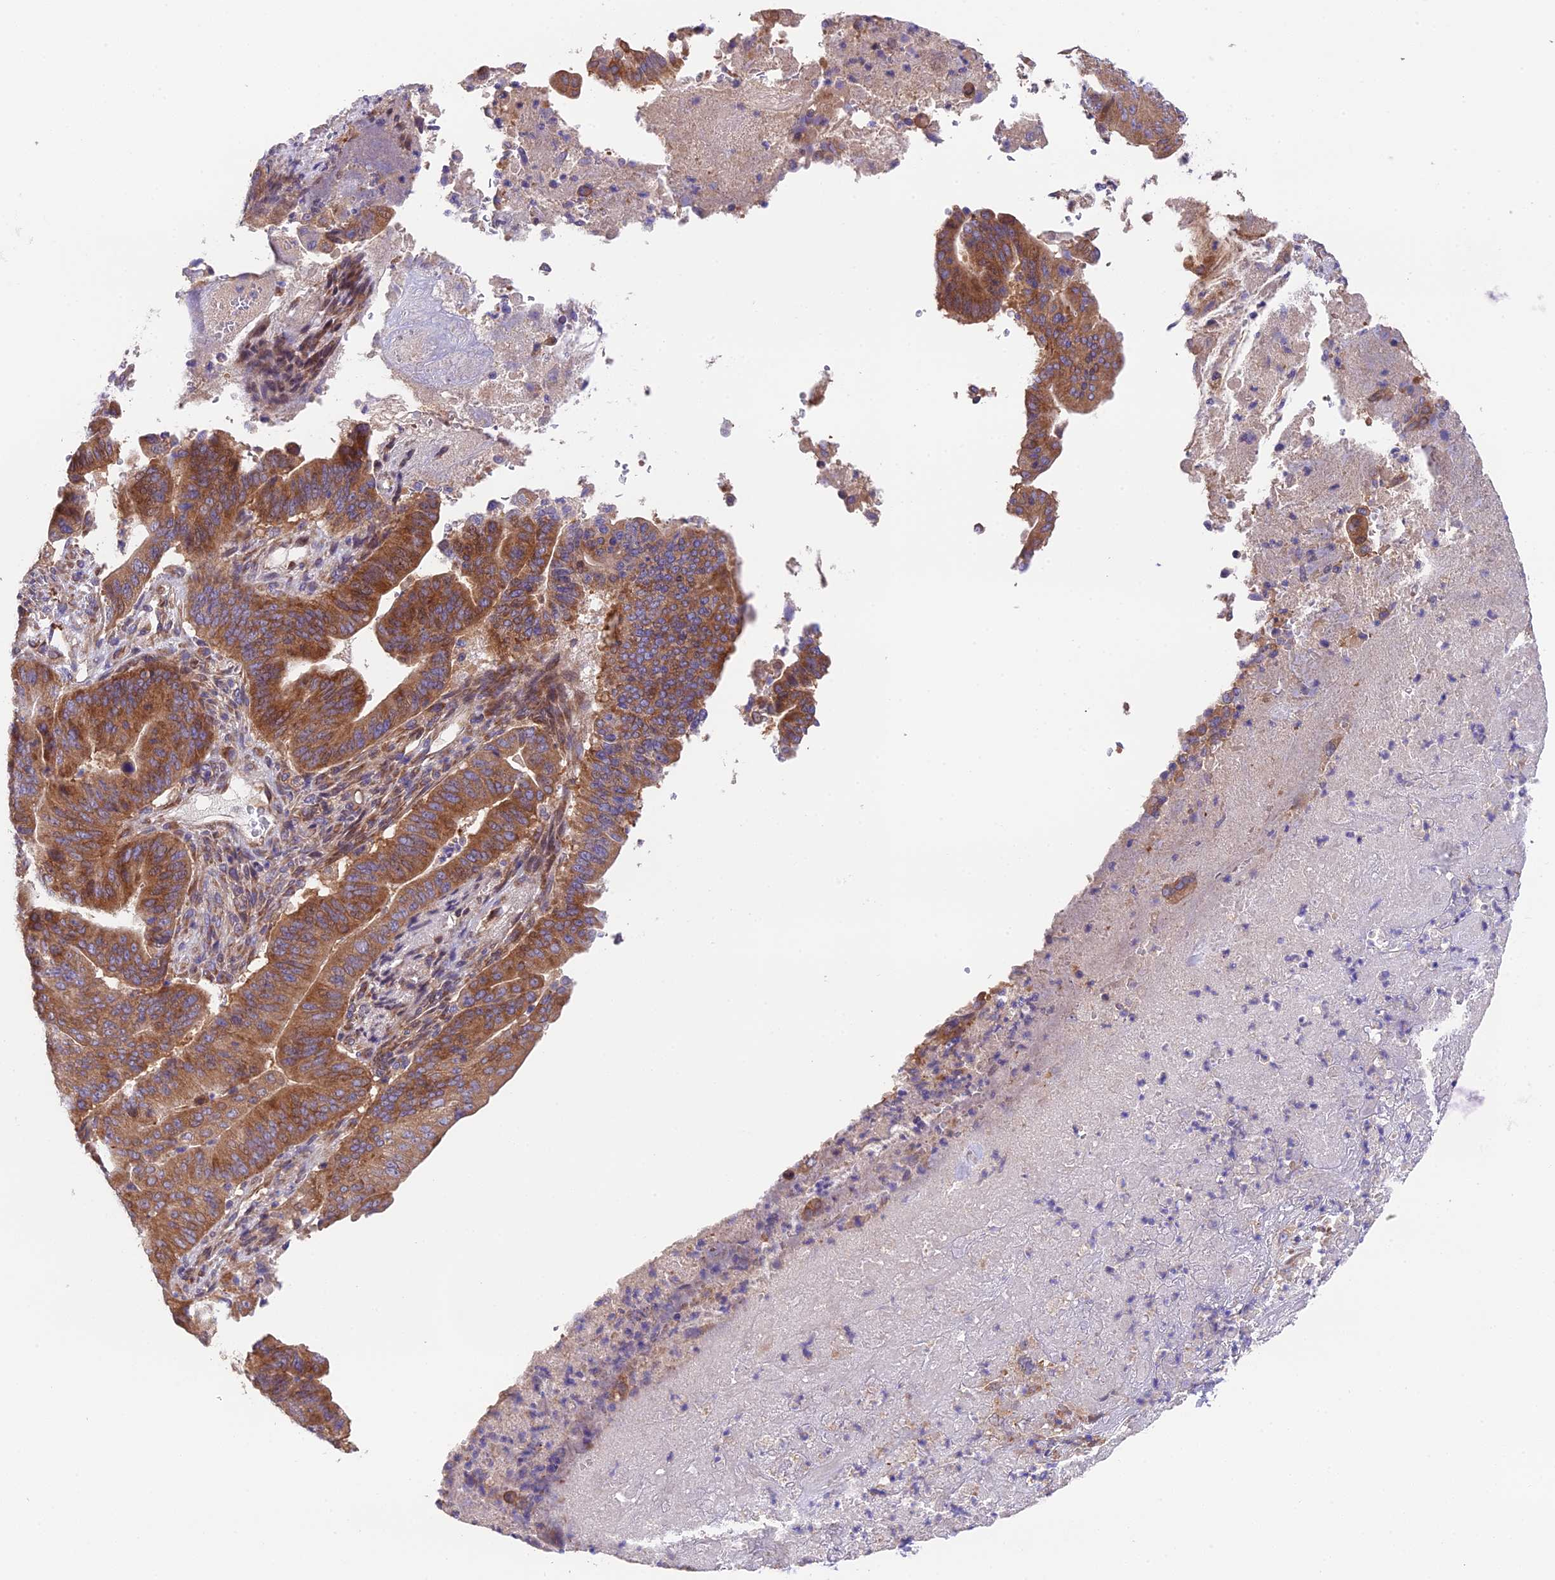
{"staining": {"intensity": "moderate", "quantity": ">75%", "location": "cytoplasmic/membranous"}, "tissue": "pancreatic cancer", "cell_type": "Tumor cells", "image_type": "cancer", "snomed": [{"axis": "morphology", "description": "Adenocarcinoma, NOS"}, {"axis": "topography", "description": "Pancreas"}], "caption": "DAB immunohistochemical staining of human adenocarcinoma (pancreatic) shows moderate cytoplasmic/membranous protein staining in approximately >75% of tumor cells.", "gene": "BLOC1S4", "patient": {"sex": "female", "age": 77}}